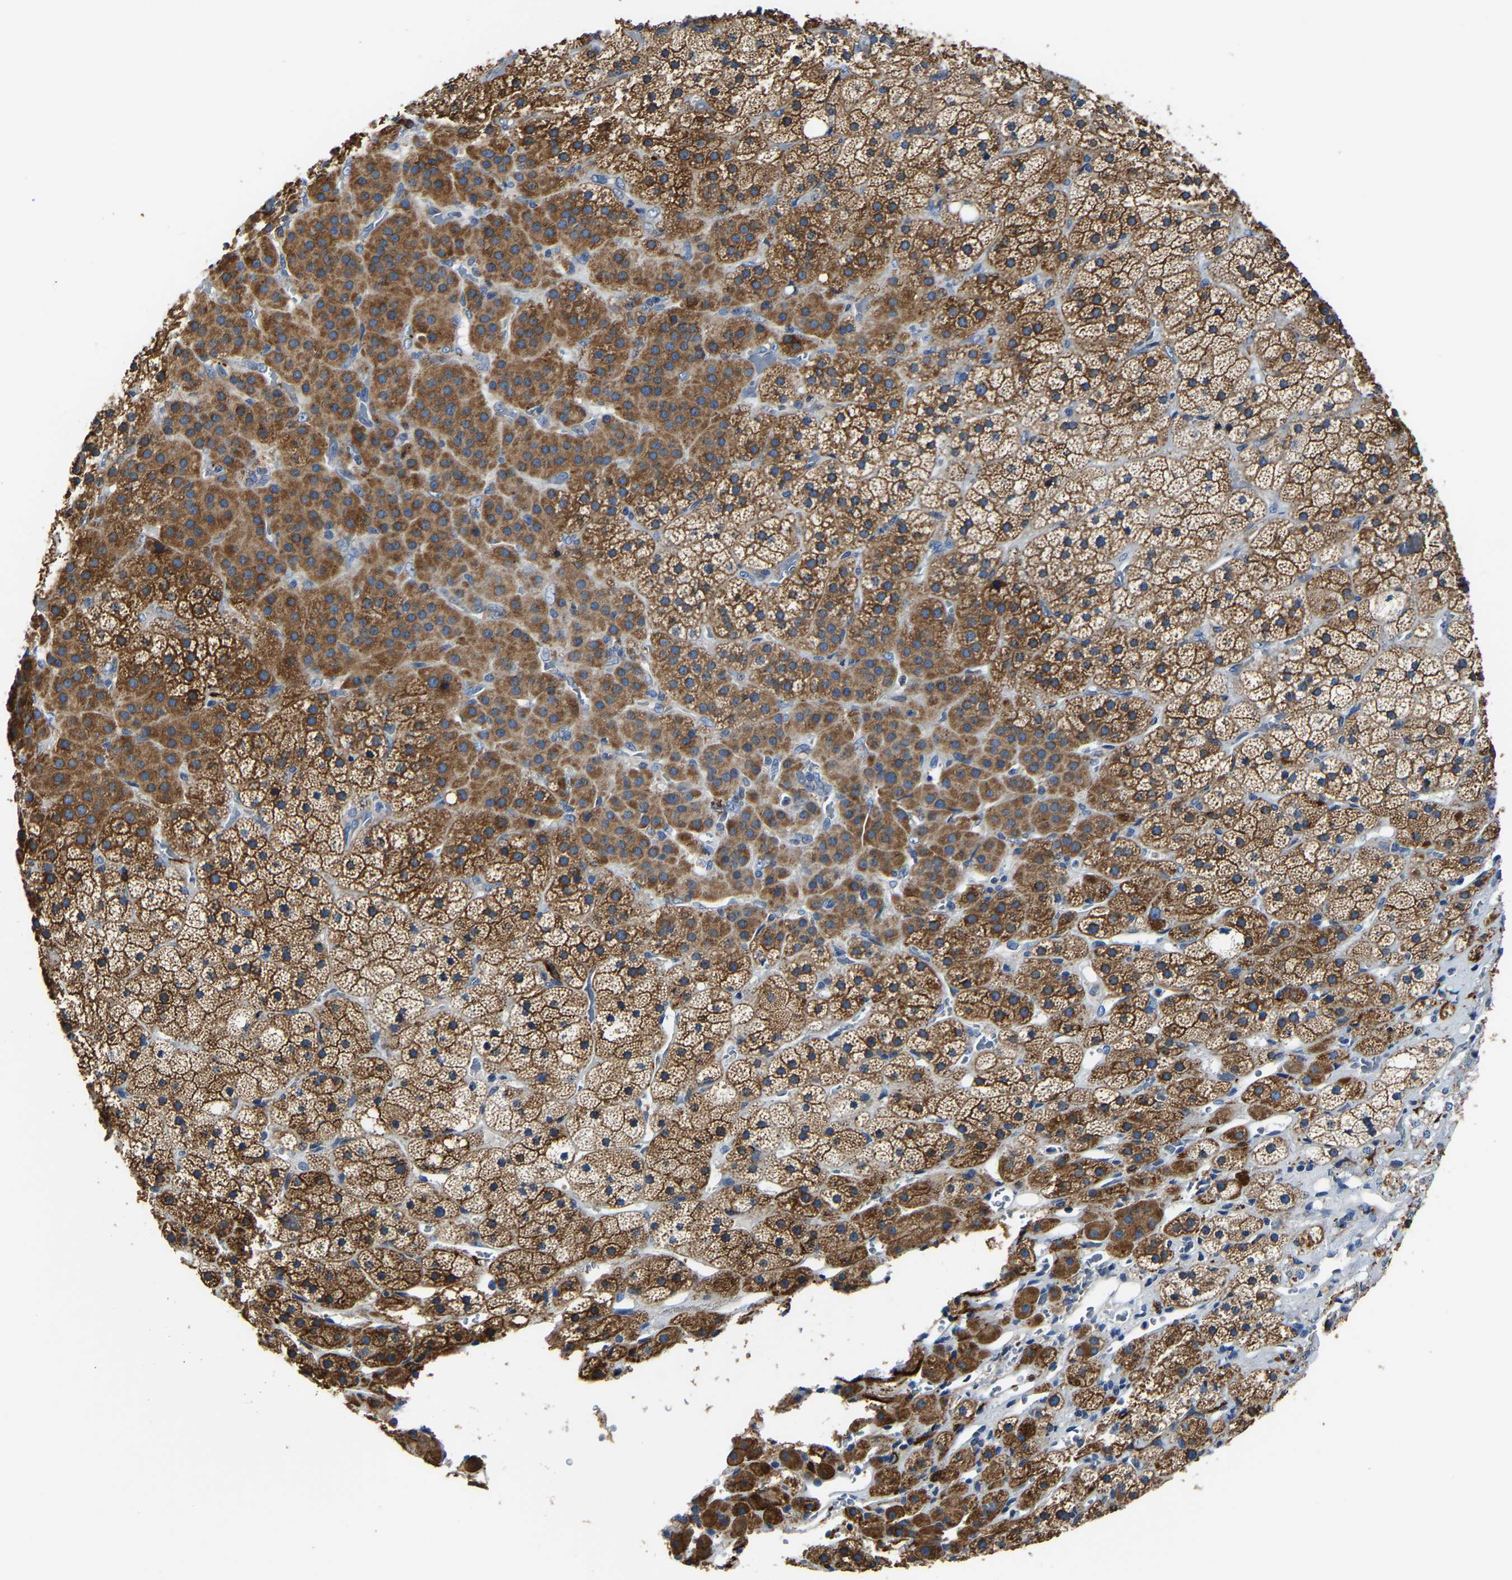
{"staining": {"intensity": "moderate", "quantity": ">75%", "location": "cytoplasmic/membranous"}, "tissue": "adrenal gland", "cell_type": "Glandular cells", "image_type": "normal", "snomed": [{"axis": "morphology", "description": "Normal tissue, NOS"}, {"axis": "topography", "description": "Adrenal gland"}], "caption": "Protein staining of unremarkable adrenal gland exhibits moderate cytoplasmic/membranous positivity in about >75% of glandular cells. The protein of interest is stained brown, and the nuclei are stained in blue (DAB (3,3'-diaminobenzidine) IHC with brightfield microscopy, high magnification).", "gene": "AGK", "patient": {"sex": "male", "age": 57}}